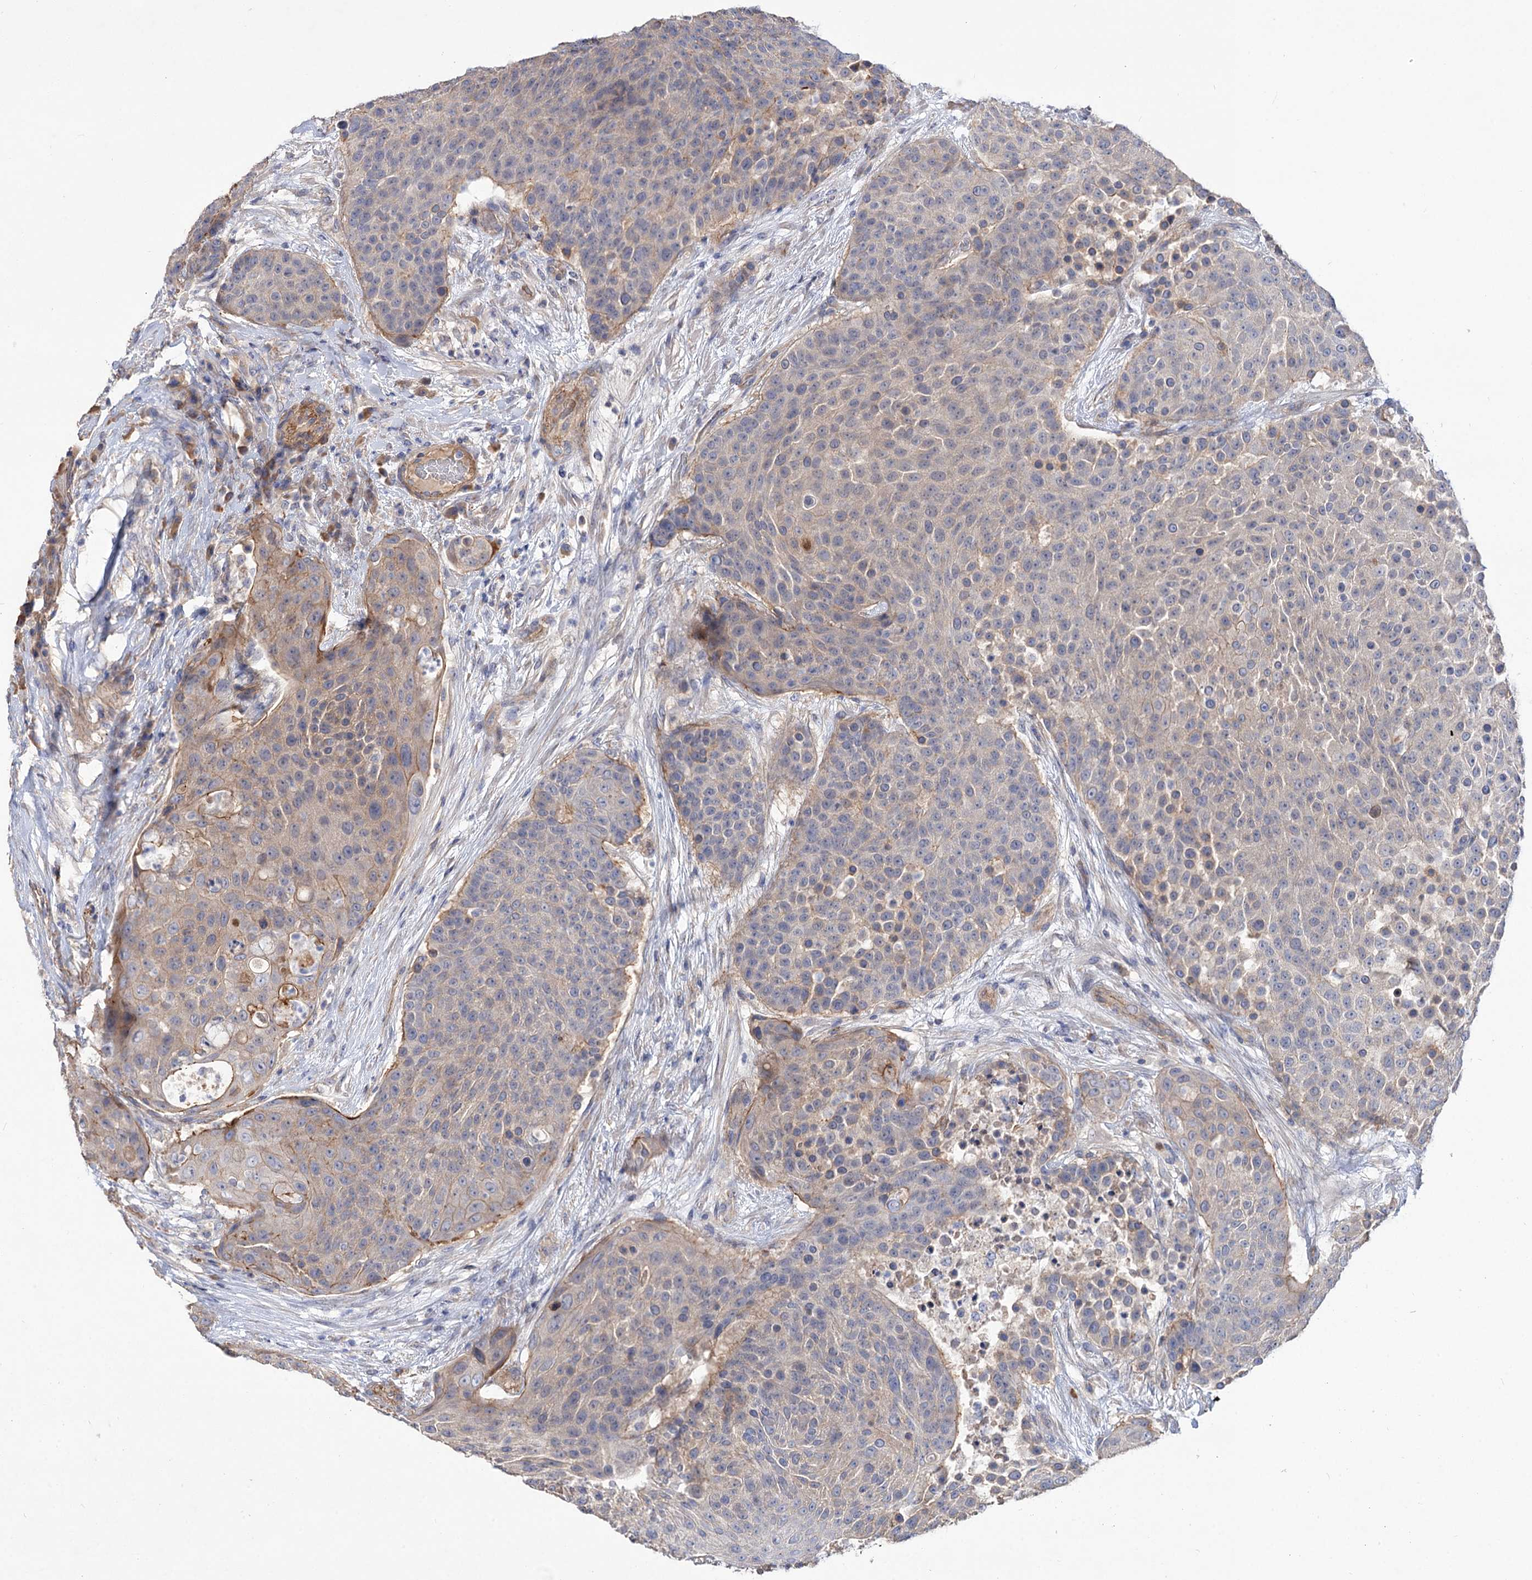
{"staining": {"intensity": "weak", "quantity": "<25%", "location": "cytoplasmic/membranous"}, "tissue": "urothelial cancer", "cell_type": "Tumor cells", "image_type": "cancer", "snomed": [{"axis": "morphology", "description": "Urothelial carcinoma, High grade"}, {"axis": "topography", "description": "Urinary bladder"}], "caption": "An image of urothelial cancer stained for a protein exhibits no brown staining in tumor cells.", "gene": "NUDCD2", "patient": {"sex": "female", "age": 63}}